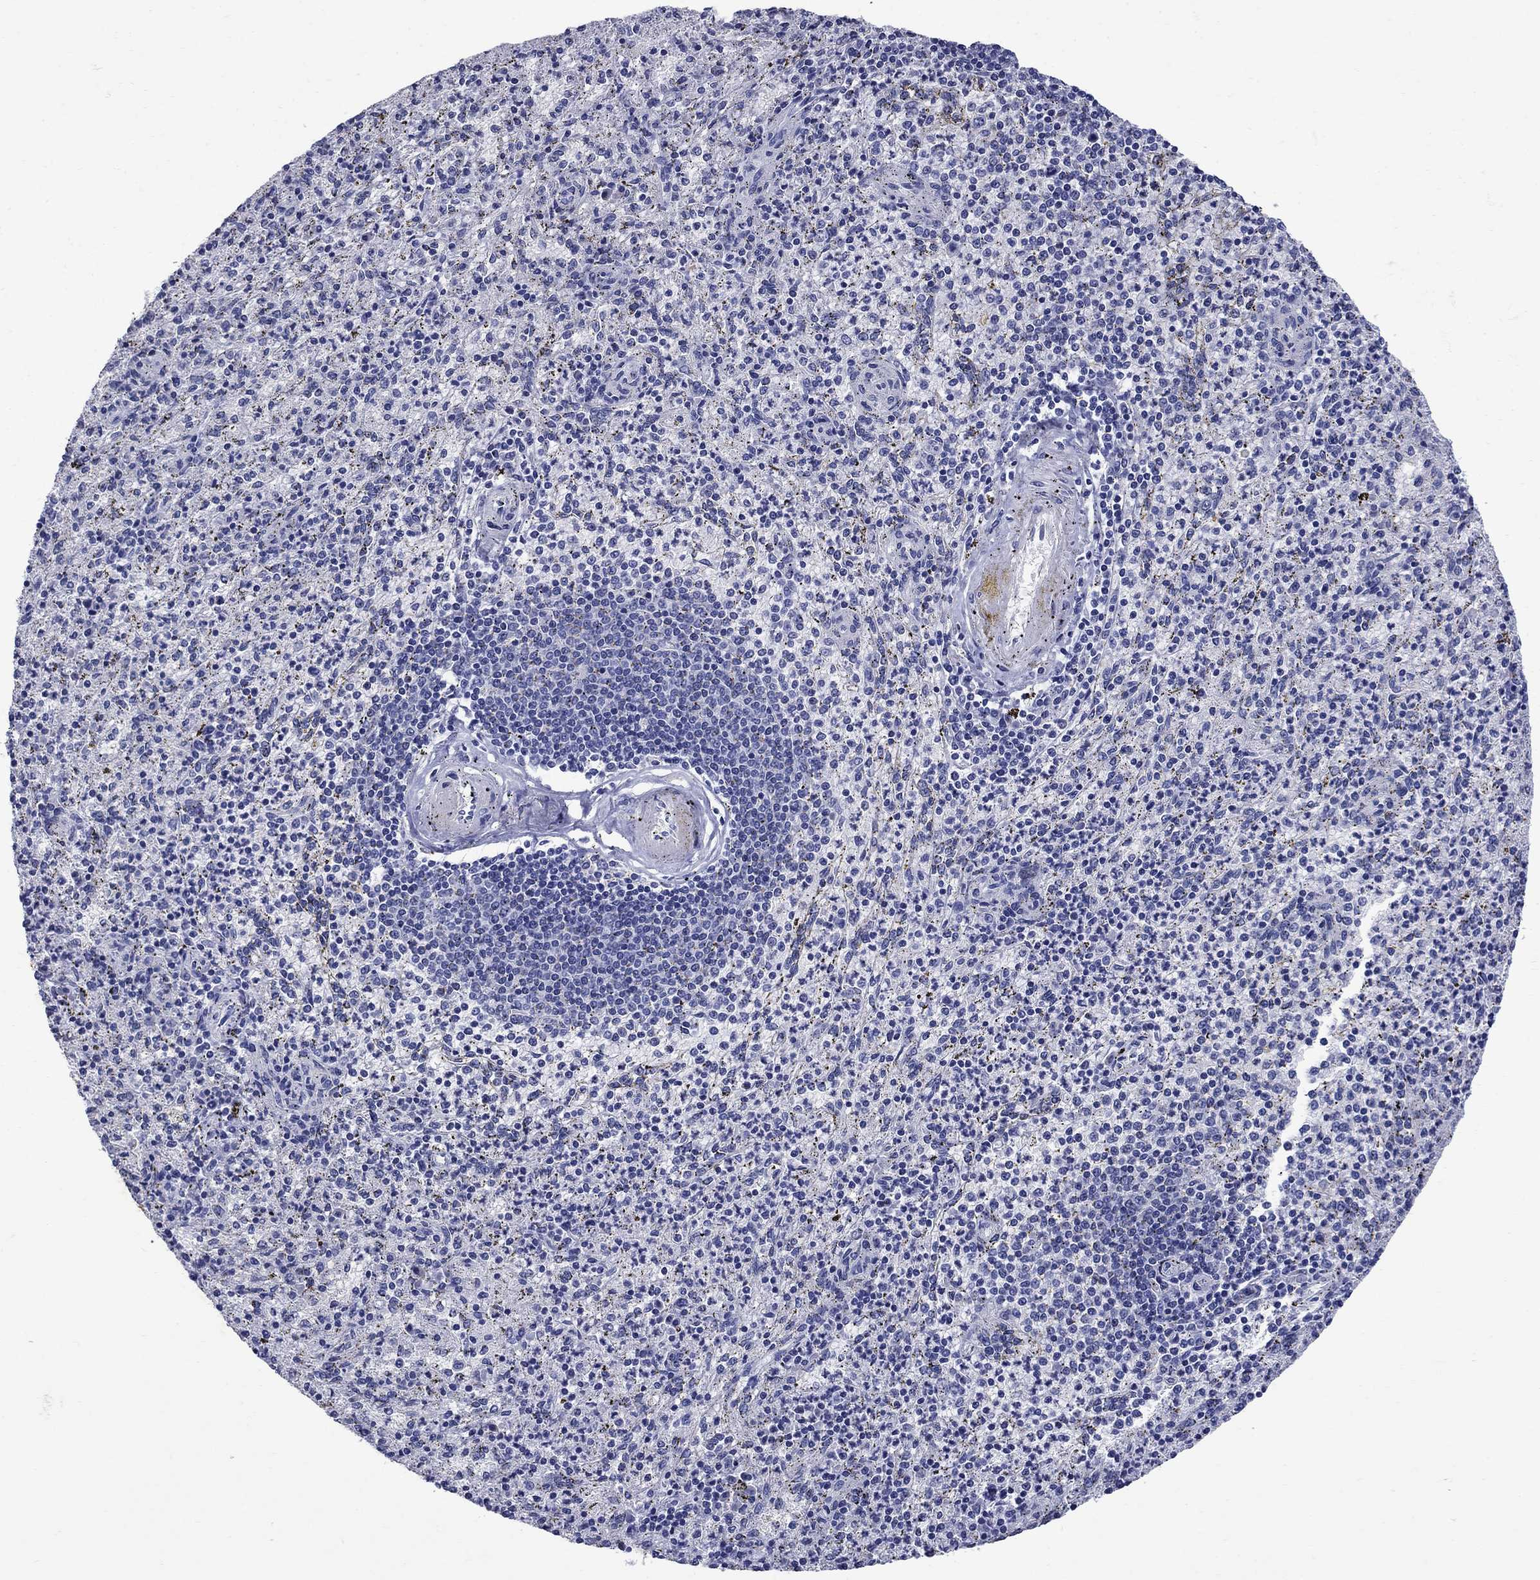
{"staining": {"intensity": "negative", "quantity": "none", "location": "none"}, "tissue": "spleen", "cell_type": "Cells in red pulp", "image_type": "normal", "snomed": [{"axis": "morphology", "description": "Normal tissue, NOS"}, {"axis": "topography", "description": "Spleen"}], "caption": "This is an IHC photomicrograph of benign human spleen. There is no positivity in cells in red pulp.", "gene": "CD1A", "patient": {"sex": "male", "age": 60}}